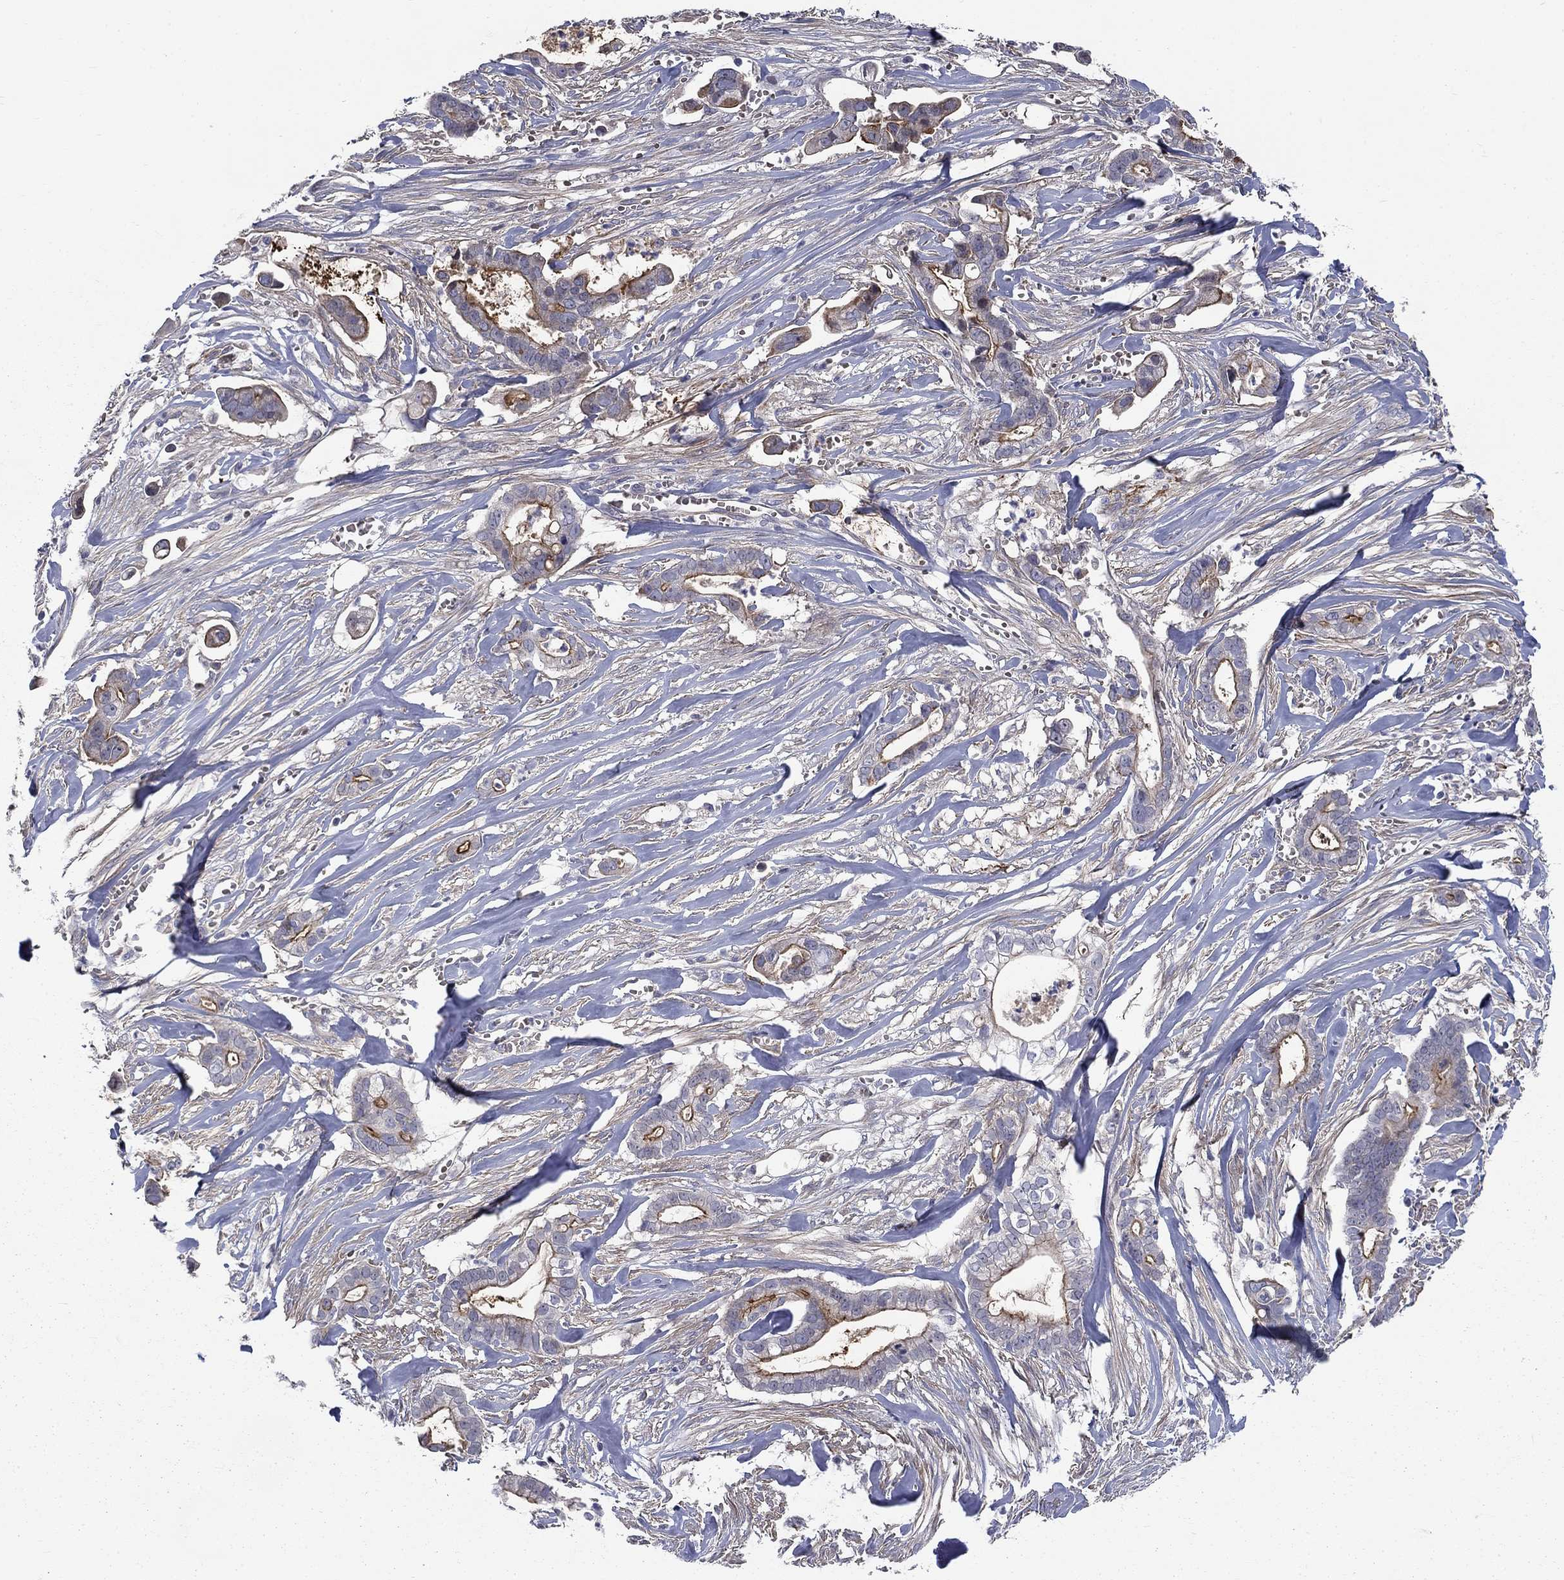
{"staining": {"intensity": "strong", "quantity": "25%-75%", "location": "cytoplasmic/membranous"}, "tissue": "pancreatic cancer", "cell_type": "Tumor cells", "image_type": "cancer", "snomed": [{"axis": "morphology", "description": "Adenocarcinoma, NOS"}, {"axis": "topography", "description": "Pancreas"}], "caption": "Human pancreatic cancer (adenocarcinoma) stained for a protein (brown) demonstrates strong cytoplasmic/membranous positive expression in about 25%-75% of tumor cells.", "gene": "SLC1A1", "patient": {"sex": "male", "age": 61}}